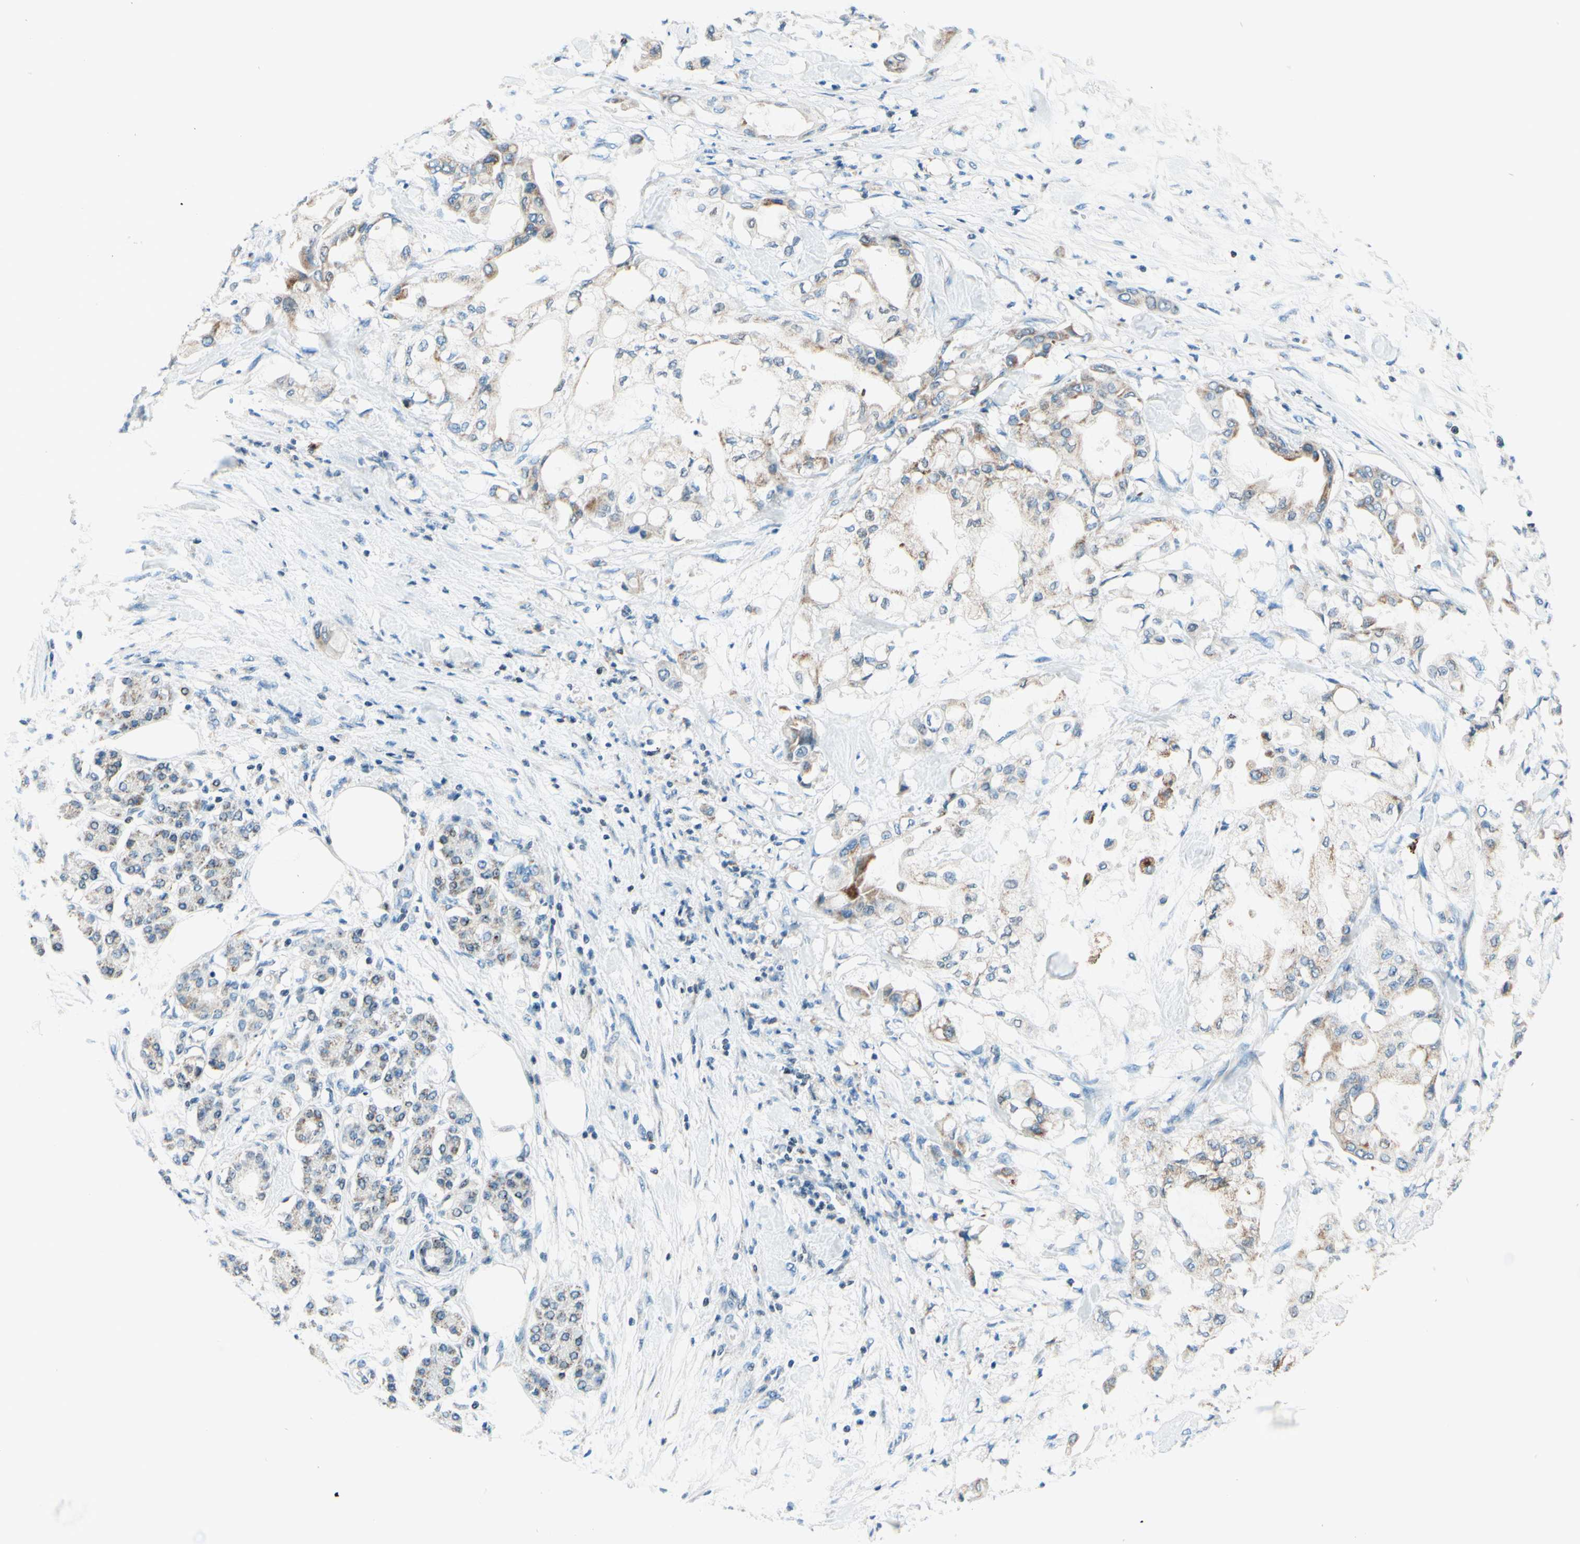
{"staining": {"intensity": "weak", "quantity": "25%-75%", "location": "cytoplasmic/membranous"}, "tissue": "pancreatic cancer", "cell_type": "Tumor cells", "image_type": "cancer", "snomed": [{"axis": "morphology", "description": "Adenocarcinoma, NOS"}, {"axis": "morphology", "description": "Adenocarcinoma, metastatic, NOS"}, {"axis": "topography", "description": "Lymph node"}, {"axis": "topography", "description": "Pancreas"}, {"axis": "topography", "description": "Duodenum"}], "caption": "DAB immunohistochemical staining of pancreatic cancer reveals weak cytoplasmic/membranous protein expression in approximately 25%-75% of tumor cells. The protein is shown in brown color, while the nuclei are stained blue.", "gene": "CBX7", "patient": {"sex": "female", "age": 64}}